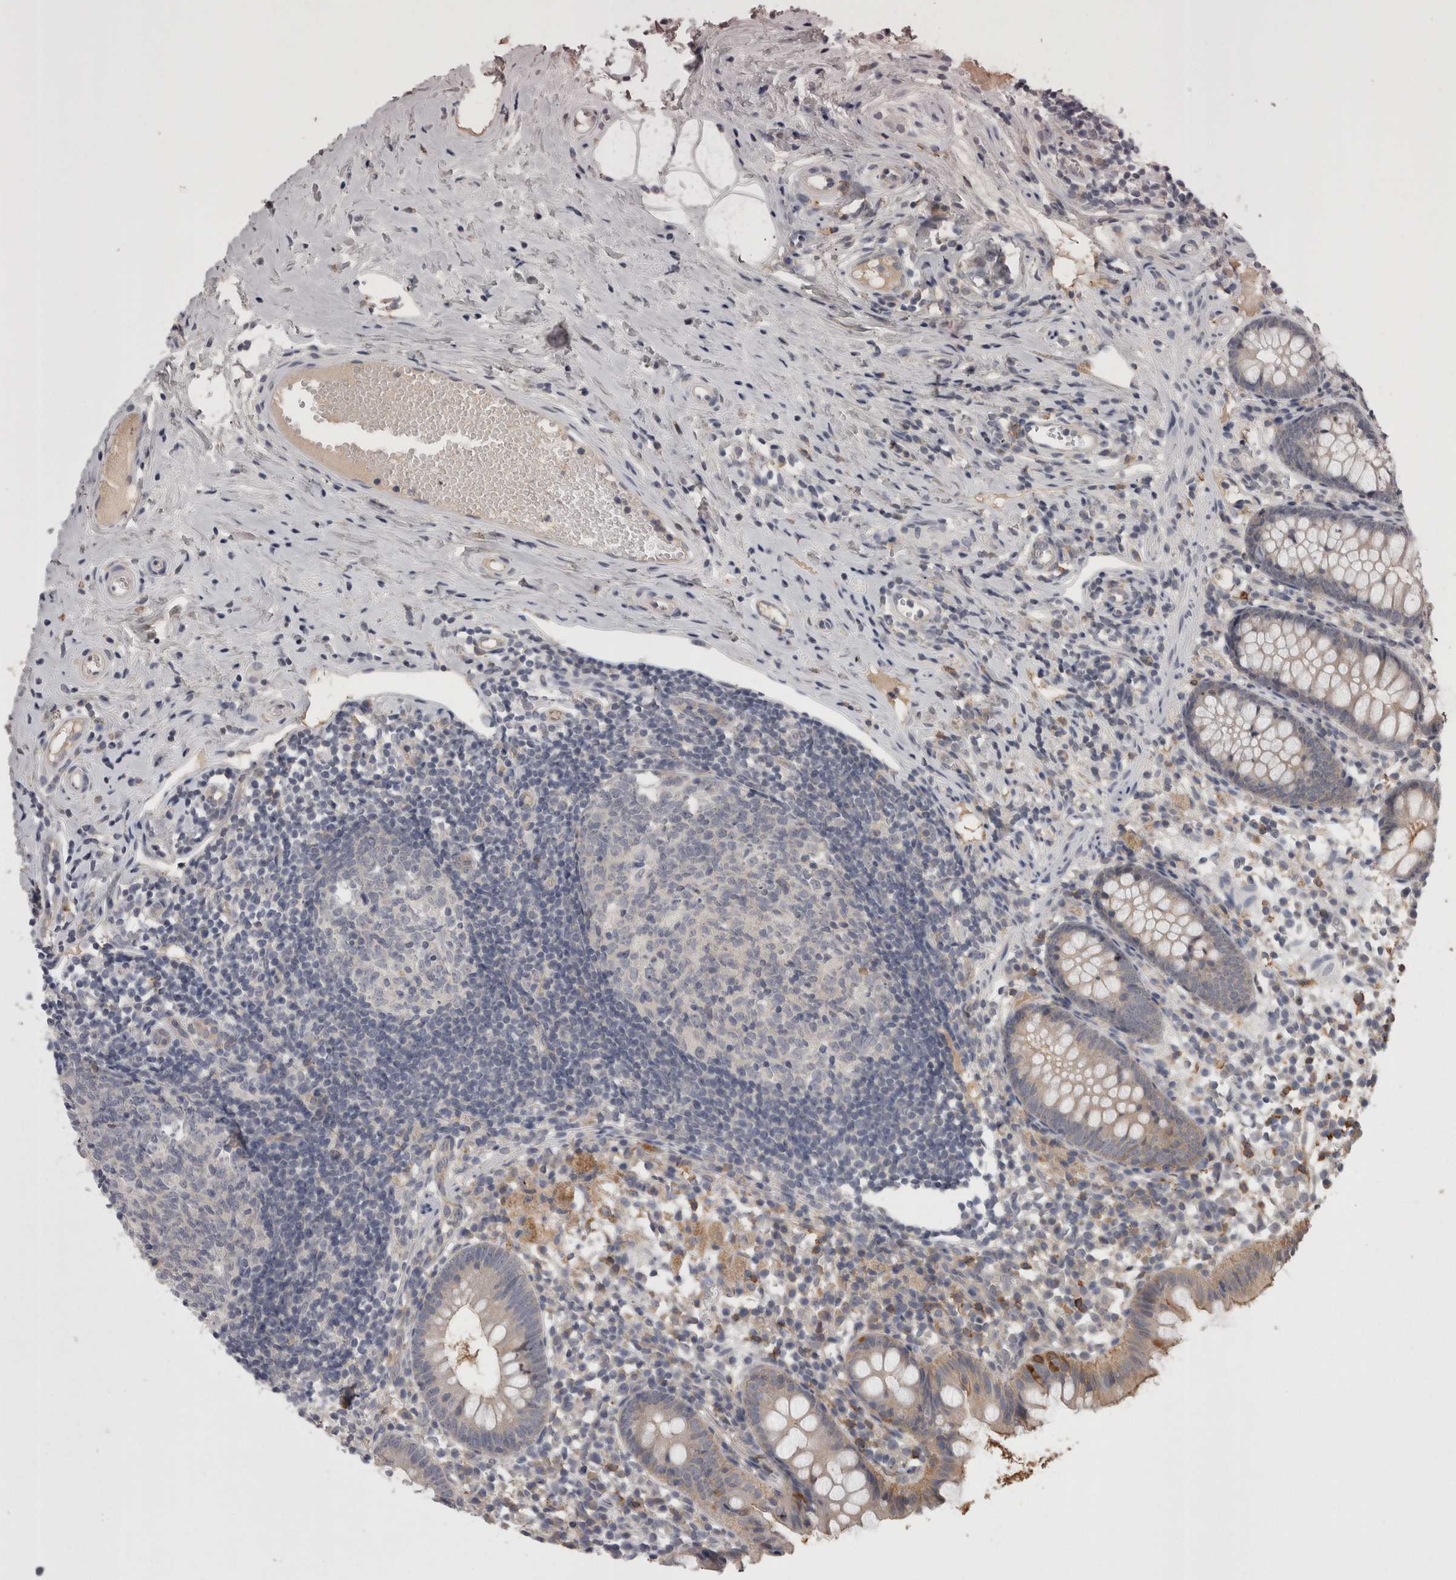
{"staining": {"intensity": "moderate", "quantity": "<25%", "location": "cytoplasmic/membranous"}, "tissue": "appendix", "cell_type": "Glandular cells", "image_type": "normal", "snomed": [{"axis": "morphology", "description": "Normal tissue, NOS"}, {"axis": "topography", "description": "Appendix"}], "caption": "Immunohistochemistry (IHC) histopathology image of normal appendix stained for a protein (brown), which displays low levels of moderate cytoplasmic/membranous expression in approximately <25% of glandular cells.", "gene": "PON3", "patient": {"sex": "female", "age": 20}}